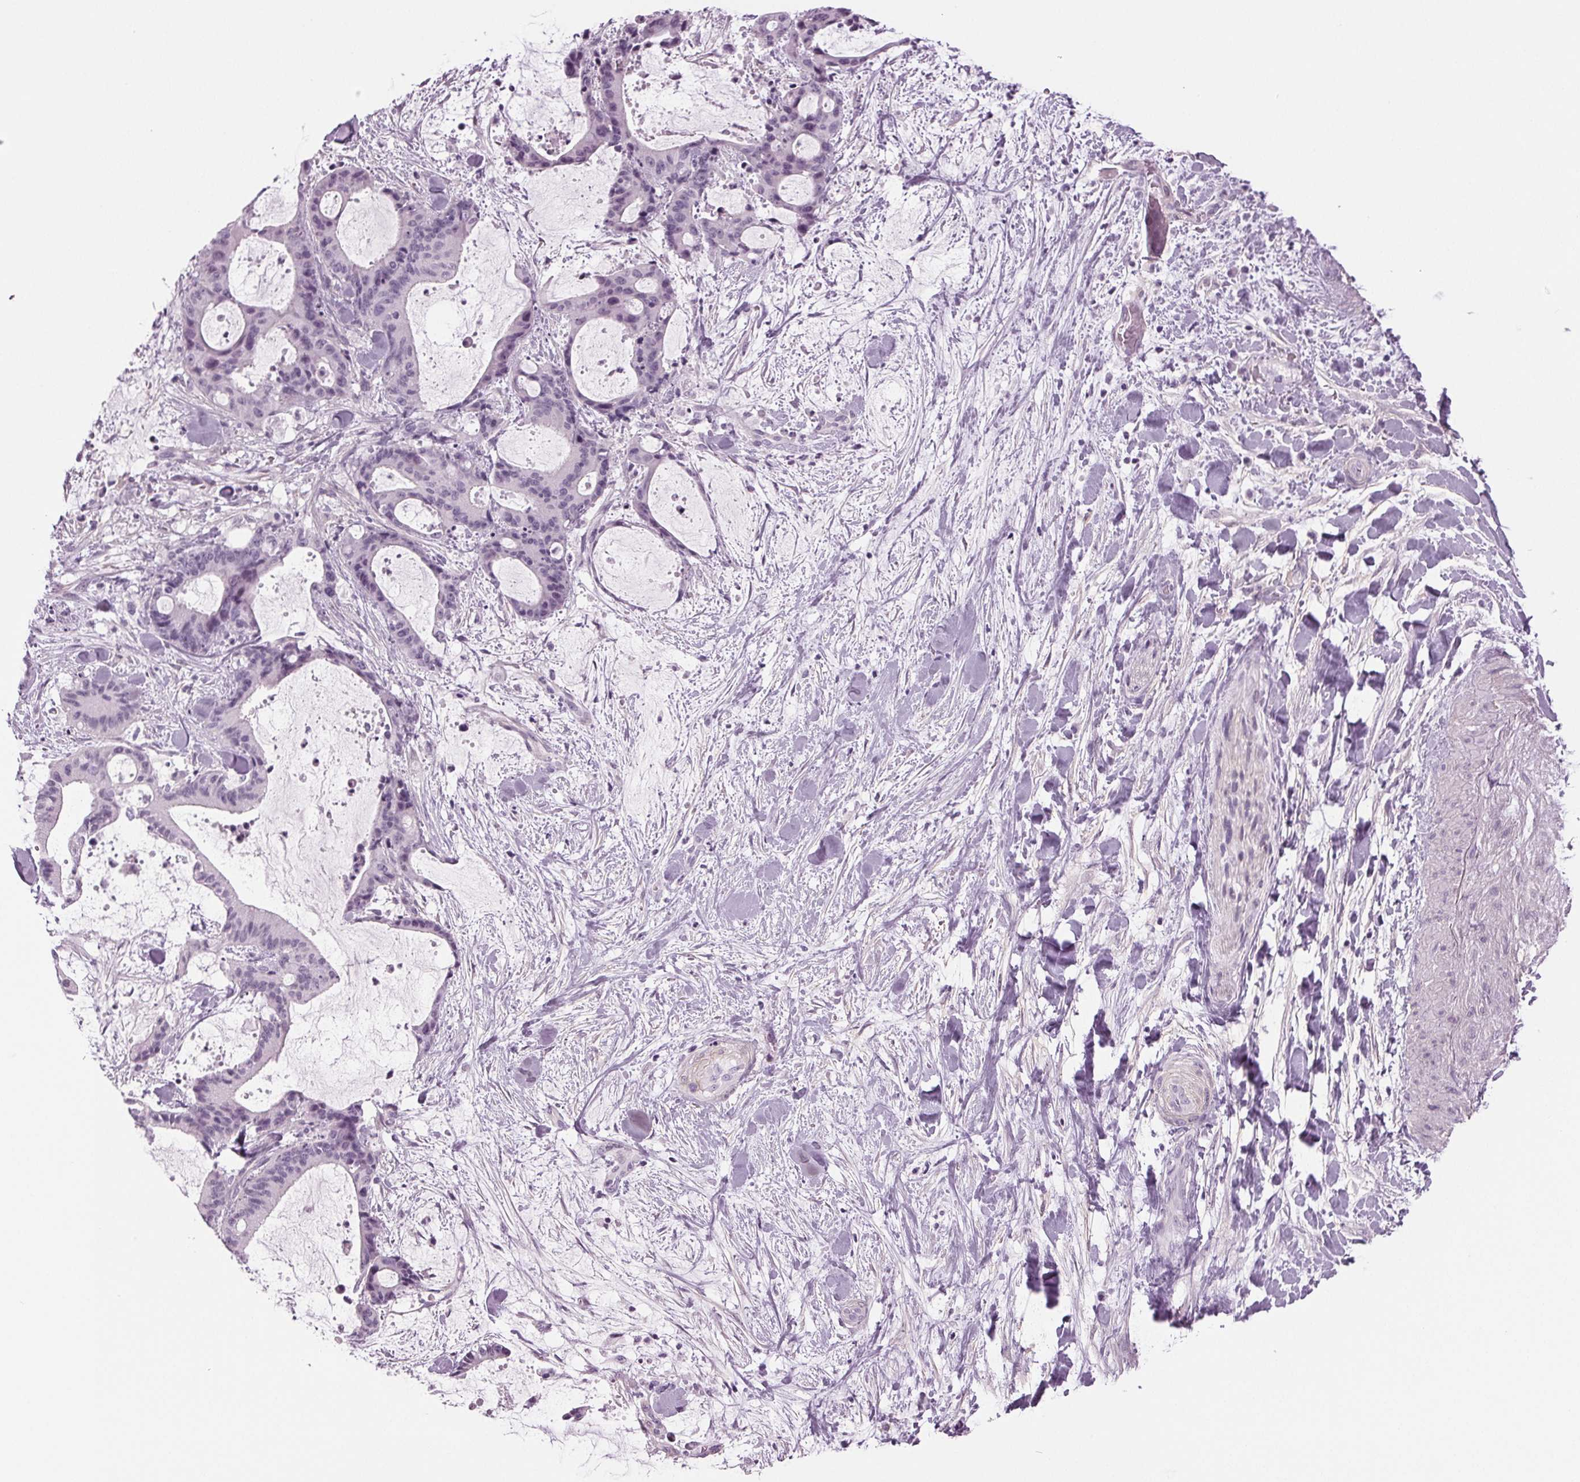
{"staining": {"intensity": "negative", "quantity": "none", "location": "none"}, "tissue": "liver cancer", "cell_type": "Tumor cells", "image_type": "cancer", "snomed": [{"axis": "morphology", "description": "Cholangiocarcinoma"}, {"axis": "topography", "description": "Liver"}], "caption": "Tumor cells show no significant protein positivity in cholangiocarcinoma (liver).", "gene": "BHLHE22", "patient": {"sex": "female", "age": 73}}